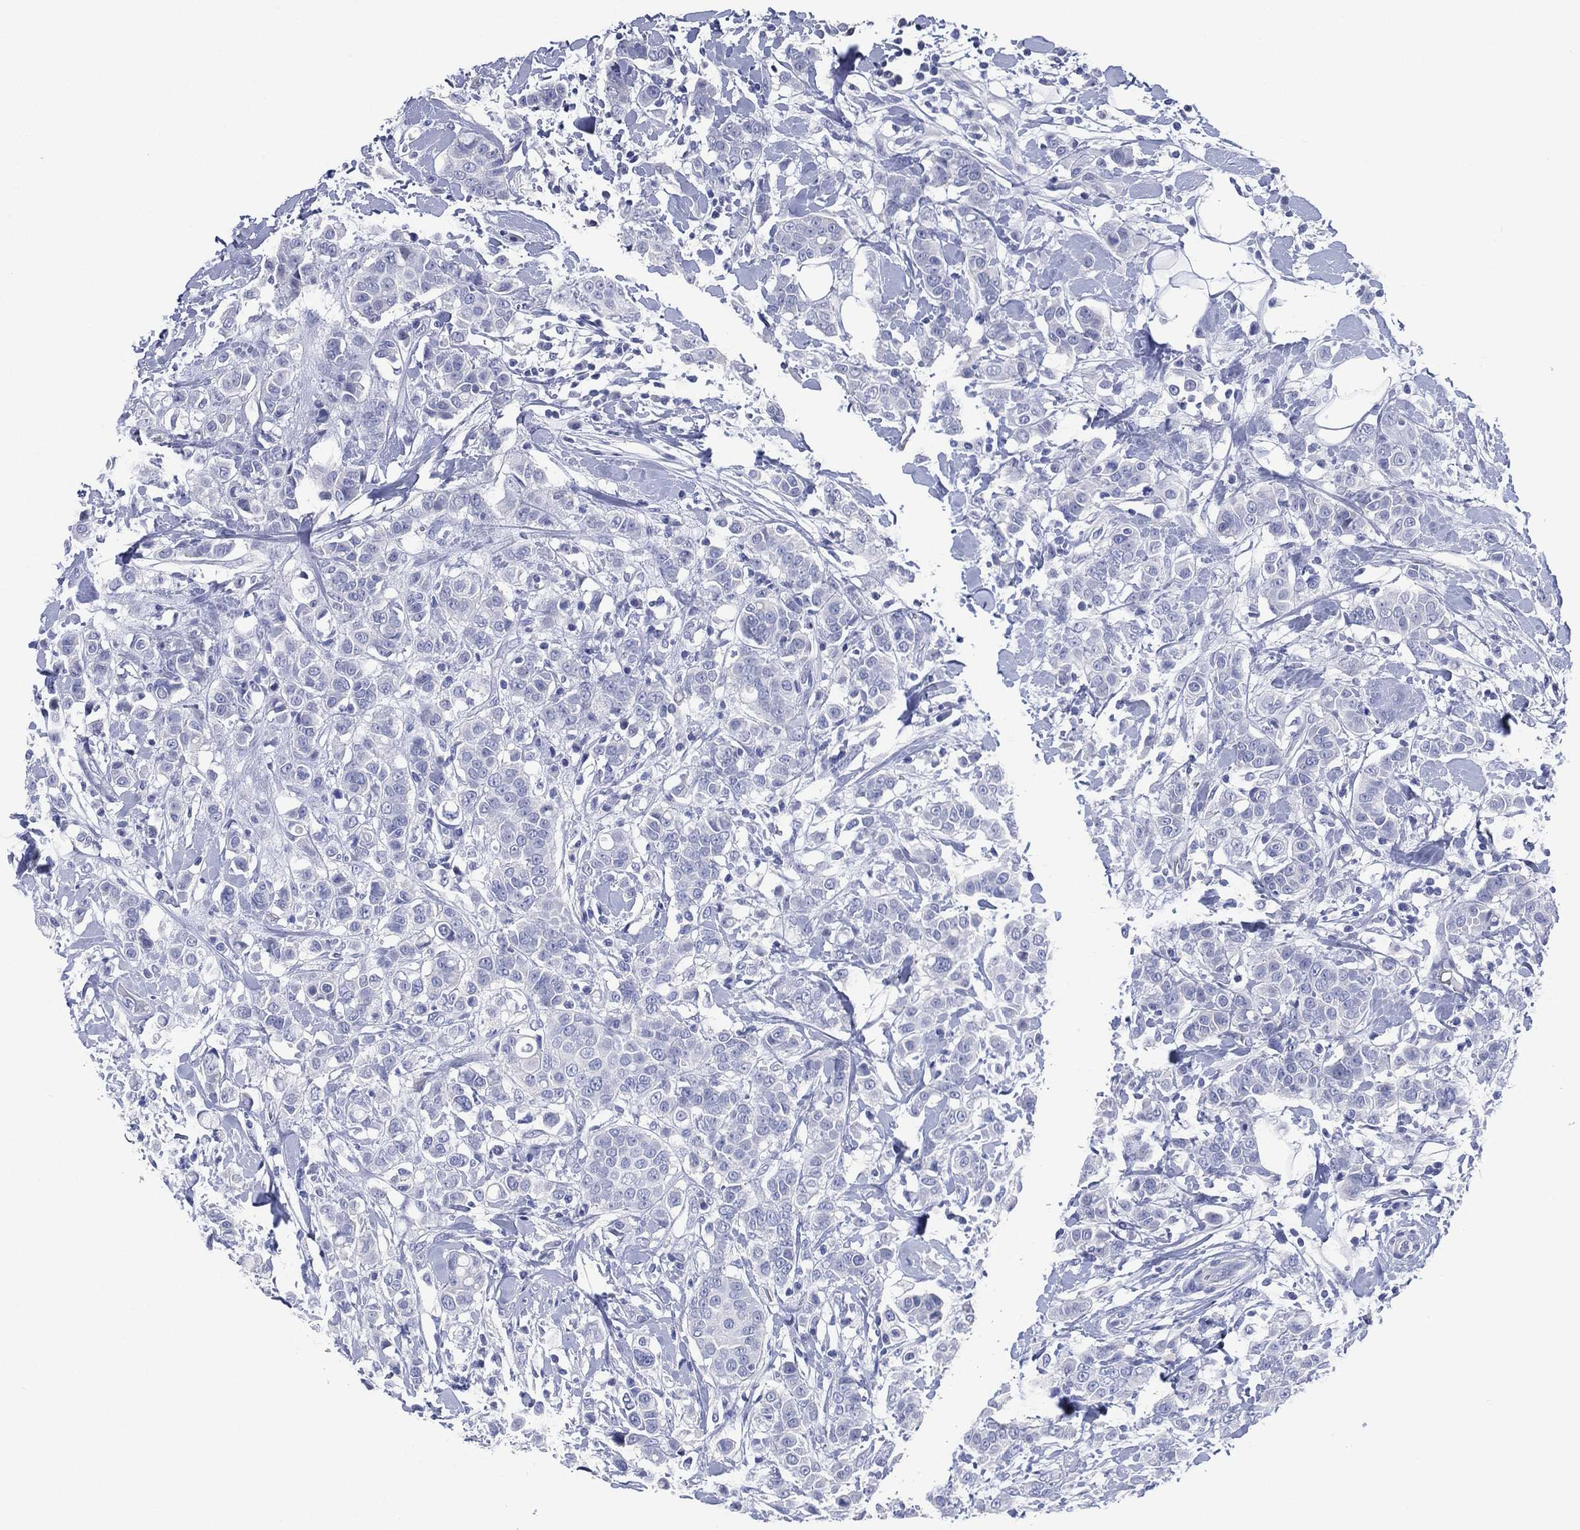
{"staining": {"intensity": "negative", "quantity": "none", "location": "none"}, "tissue": "breast cancer", "cell_type": "Tumor cells", "image_type": "cancer", "snomed": [{"axis": "morphology", "description": "Duct carcinoma"}, {"axis": "topography", "description": "Breast"}], "caption": "IHC of breast invasive ductal carcinoma exhibits no staining in tumor cells.", "gene": "TMEM247", "patient": {"sex": "female", "age": 27}}